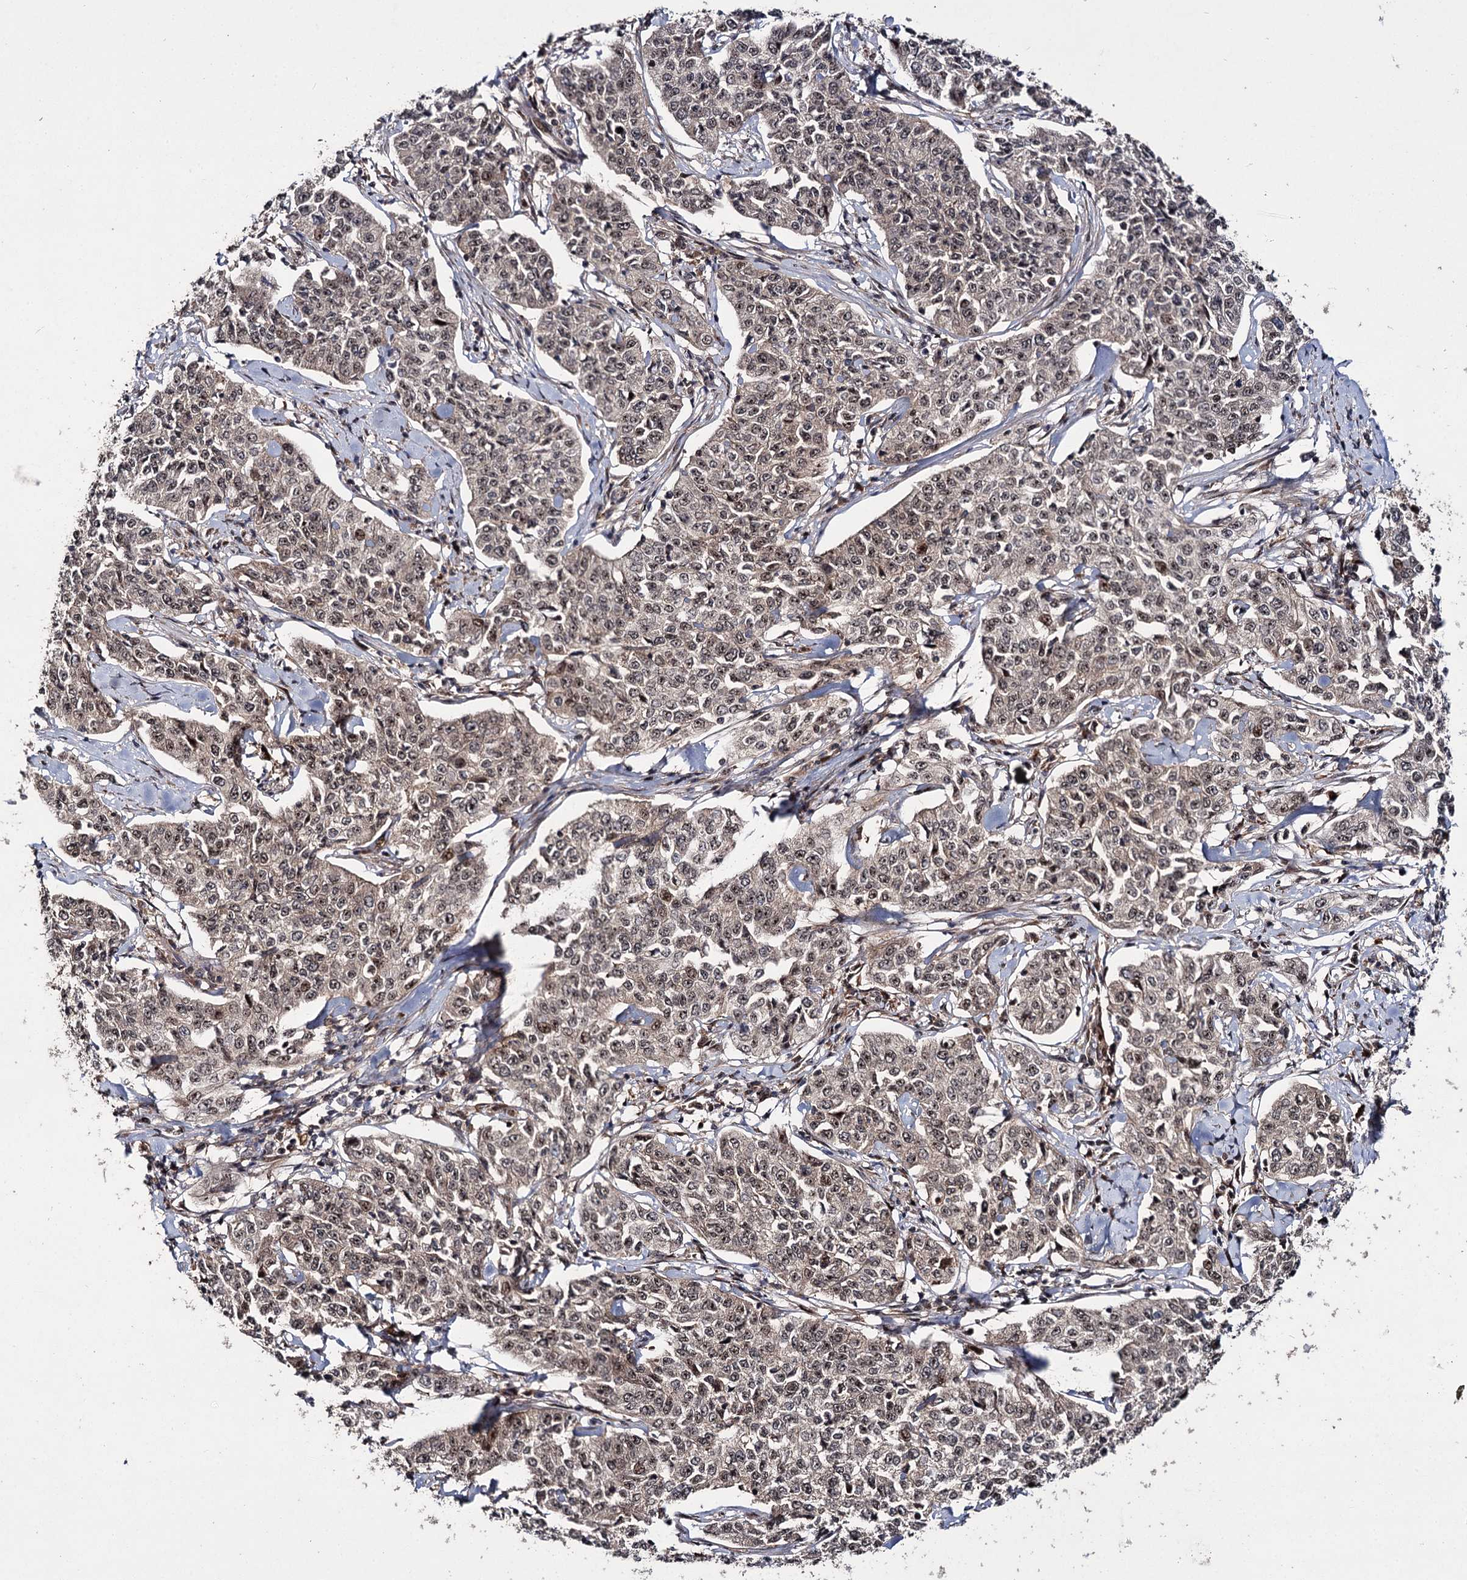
{"staining": {"intensity": "moderate", "quantity": ">75%", "location": "nuclear"}, "tissue": "cervical cancer", "cell_type": "Tumor cells", "image_type": "cancer", "snomed": [{"axis": "morphology", "description": "Squamous cell carcinoma, NOS"}, {"axis": "topography", "description": "Cervix"}], "caption": "Immunohistochemical staining of cervical cancer shows medium levels of moderate nuclear protein staining in about >75% of tumor cells.", "gene": "MKNK2", "patient": {"sex": "female", "age": 35}}